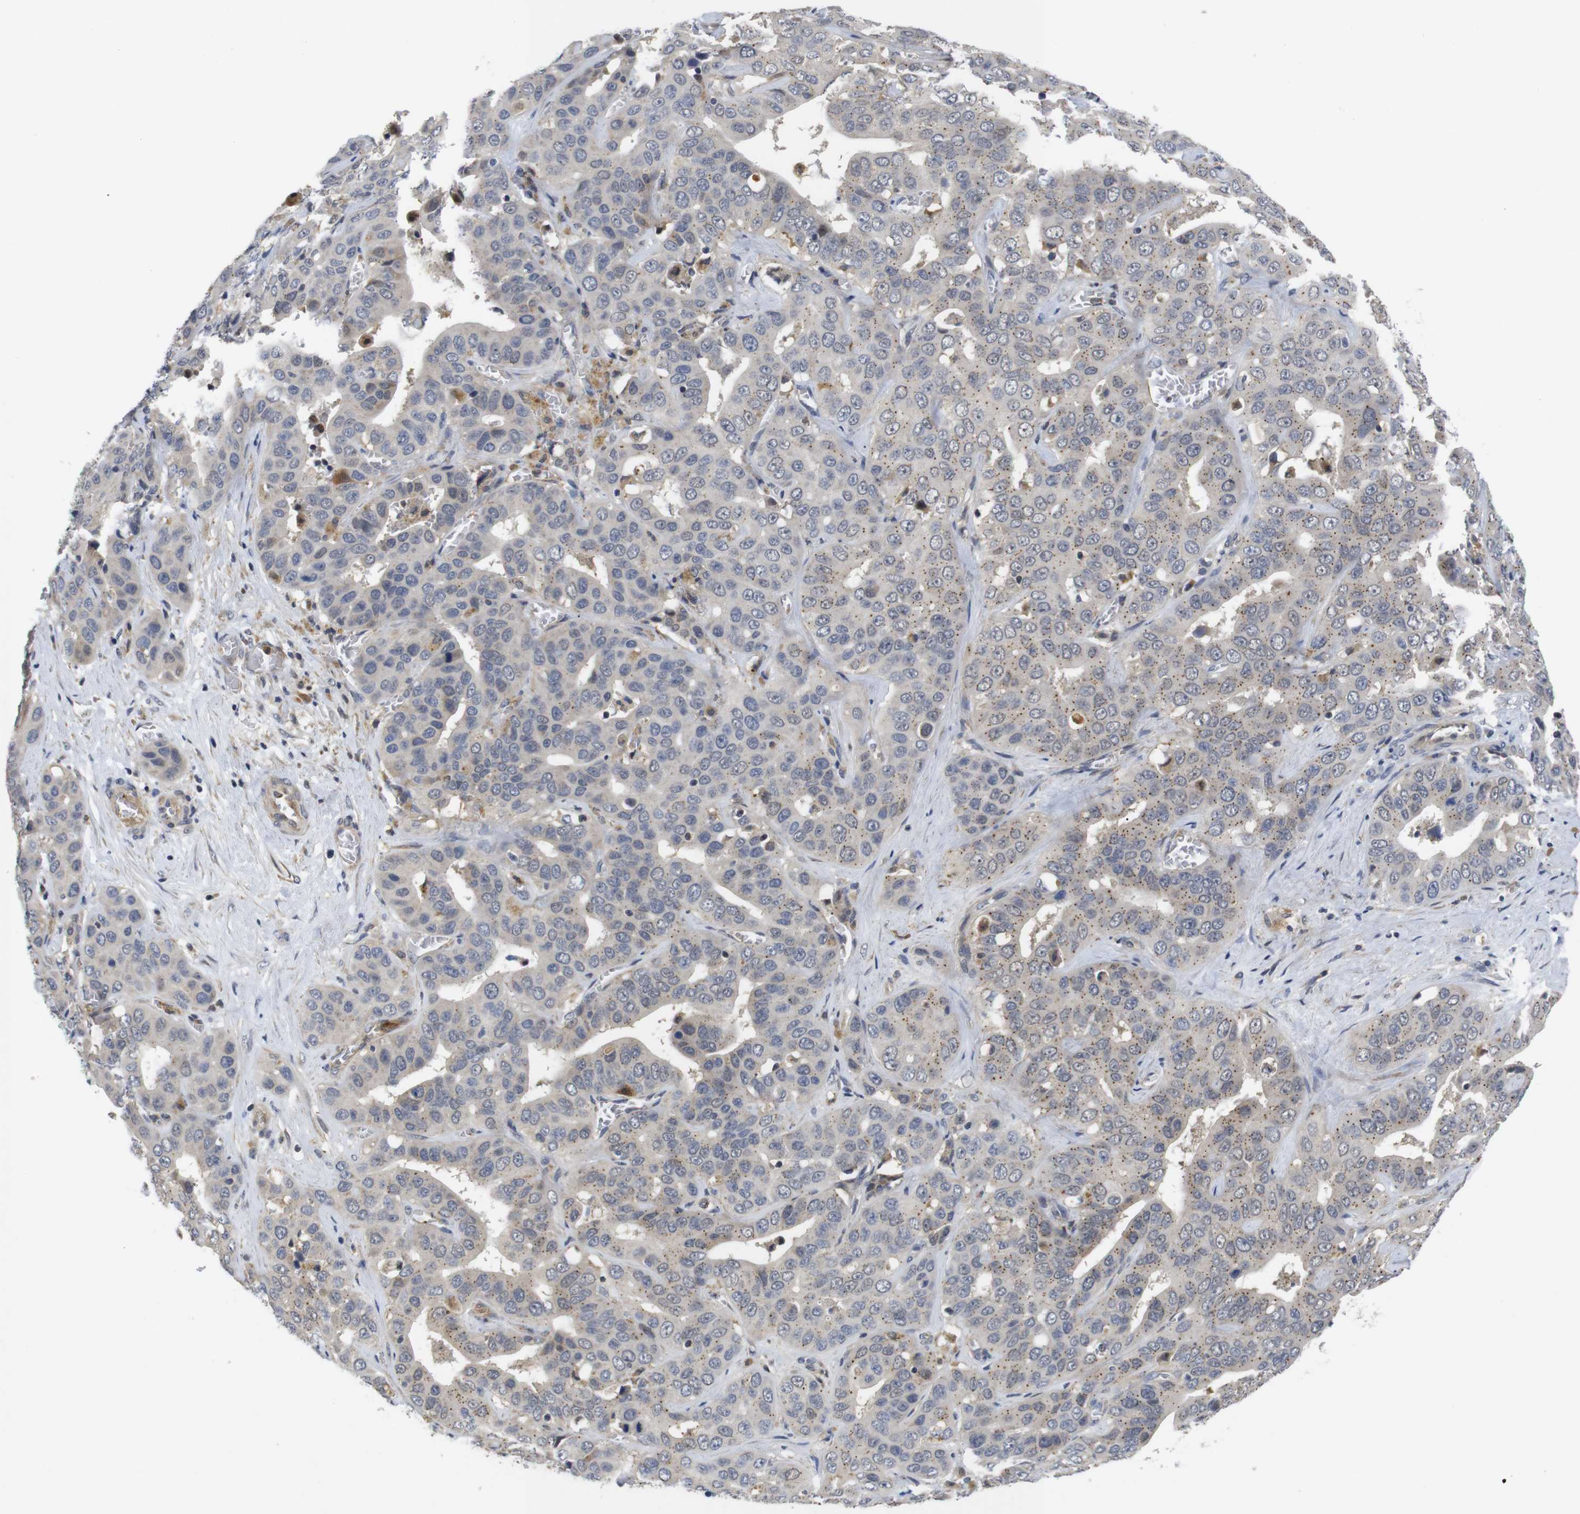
{"staining": {"intensity": "negative", "quantity": "none", "location": "none"}, "tissue": "liver cancer", "cell_type": "Tumor cells", "image_type": "cancer", "snomed": [{"axis": "morphology", "description": "Cholangiocarcinoma"}, {"axis": "topography", "description": "Liver"}], "caption": "The photomicrograph shows no staining of tumor cells in cholangiocarcinoma (liver).", "gene": "FNTA", "patient": {"sex": "female", "age": 52}}